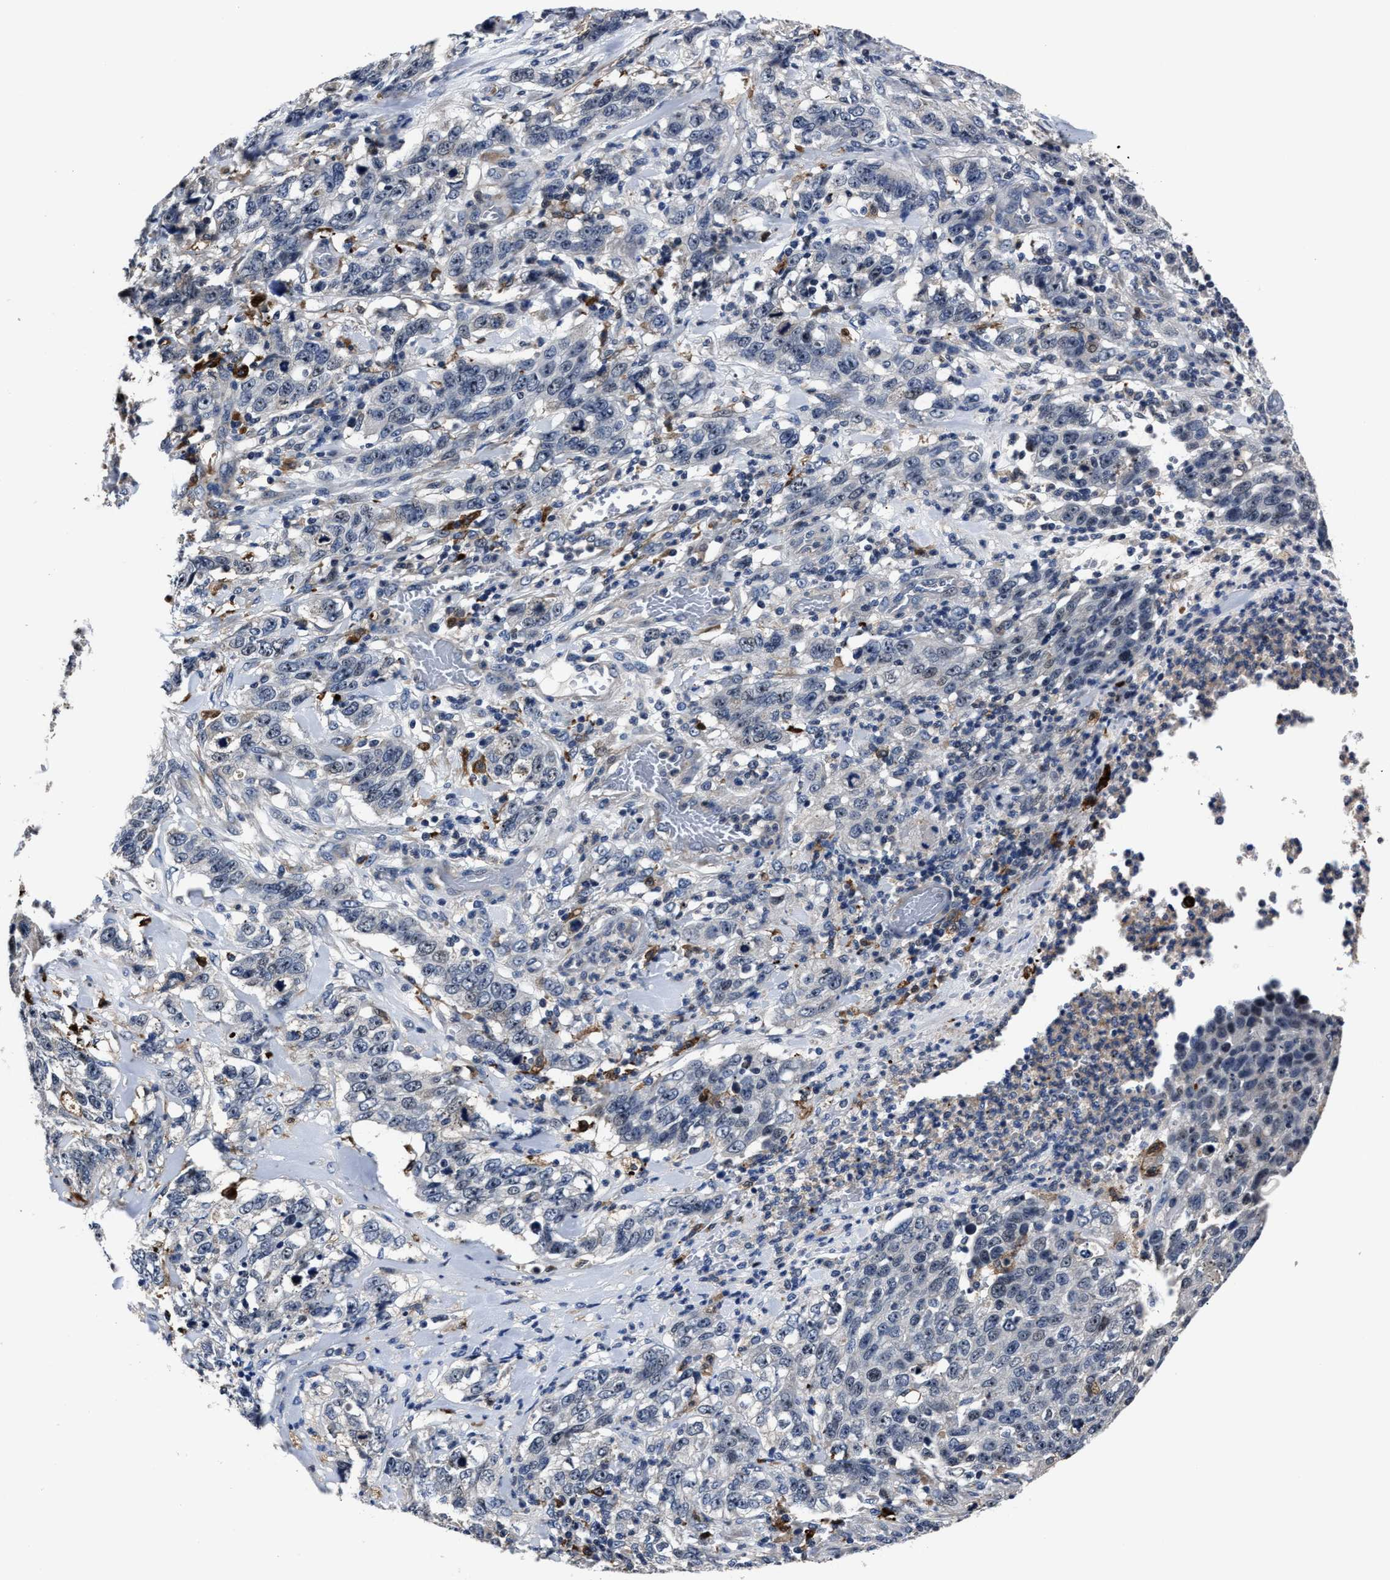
{"staining": {"intensity": "negative", "quantity": "none", "location": "none"}, "tissue": "stomach cancer", "cell_type": "Tumor cells", "image_type": "cancer", "snomed": [{"axis": "morphology", "description": "Adenocarcinoma, NOS"}, {"axis": "topography", "description": "Stomach"}], "caption": "Protein analysis of stomach adenocarcinoma exhibits no significant expression in tumor cells. (DAB immunohistochemistry with hematoxylin counter stain).", "gene": "RSBN1L", "patient": {"sex": "male", "age": 48}}